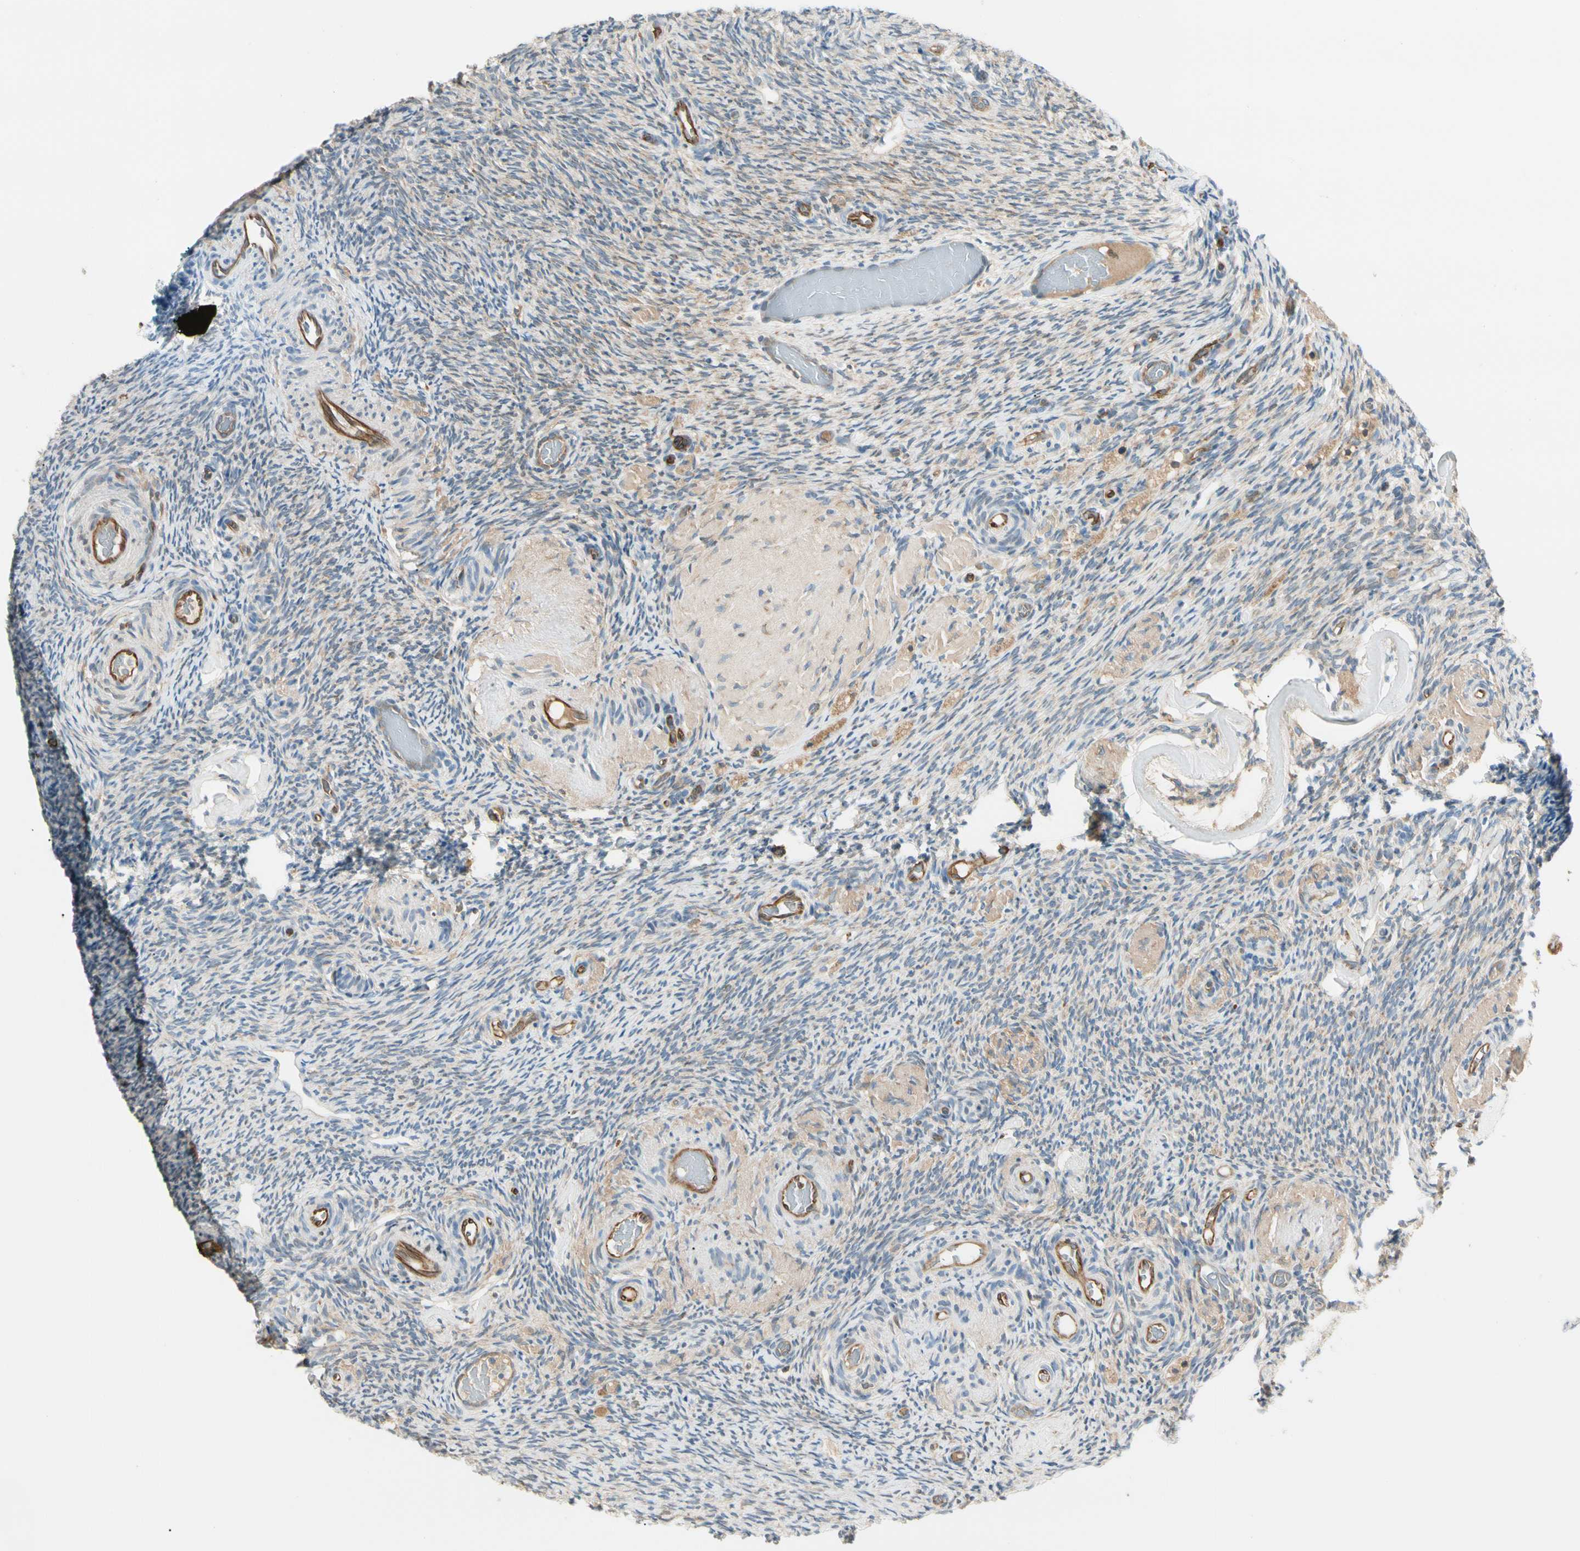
{"staining": {"intensity": "negative", "quantity": "none", "location": "none"}, "tissue": "ovary", "cell_type": "Ovarian stroma cells", "image_type": "normal", "snomed": [{"axis": "morphology", "description": "Normal tissue, NOS"}, {"axis": "topography", "description": "Ovary"}], "caption": "Immunohistochemical staining of unremarkable human ovary exhibits no significant positivity in ovarian stroma cells. The staining was performed using DAB to visualize the protein expression in brown, while the nuclei were stained in blue with hematoxylin (Magnification: 20x).", "gene": "LPCAT2", "patient": {"sex": "female", "age": 60}}